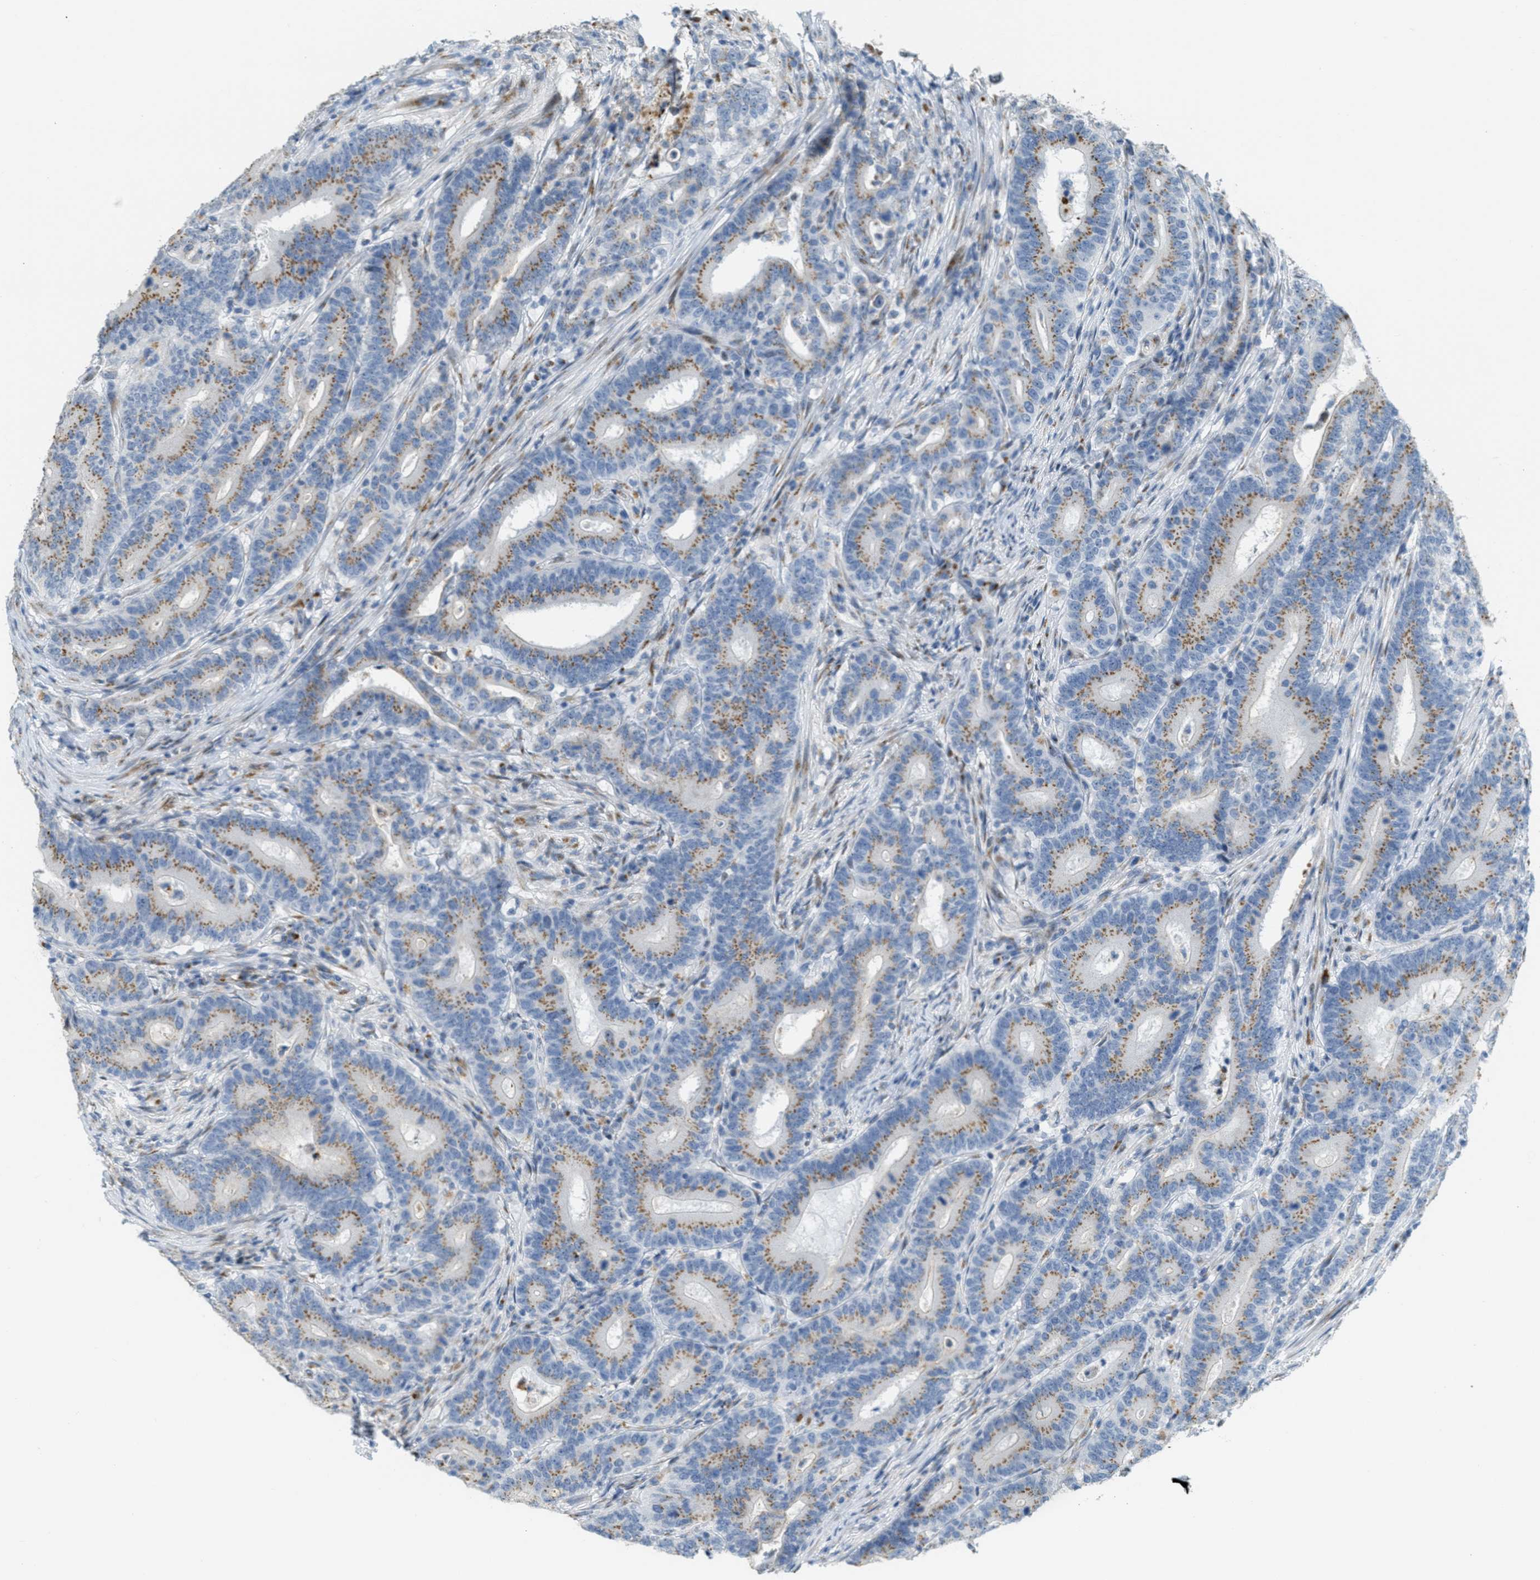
{"staining": {"intensity": "moderate", "quantity": ">75%", "location": "cytoplasmic/membranous"}, "tissue": "colorectal cancer", "cell_type": "Tumor cells", "image_type": "cancer", "snomed": [{"axis": "morphology", "description": "Adenocarcinoma, NOS"}, {"axis": "topography", "description": "Colon"}], "caption": "This histopathology image reveals immunohistochemistry staining of human colorectal cancer, with medium moderate cytoplasmic/membranous positivity in approximately >75% of tumor cells.", "gene": "ZFPL1", "patient": {"sex": "female", "age": 66}}